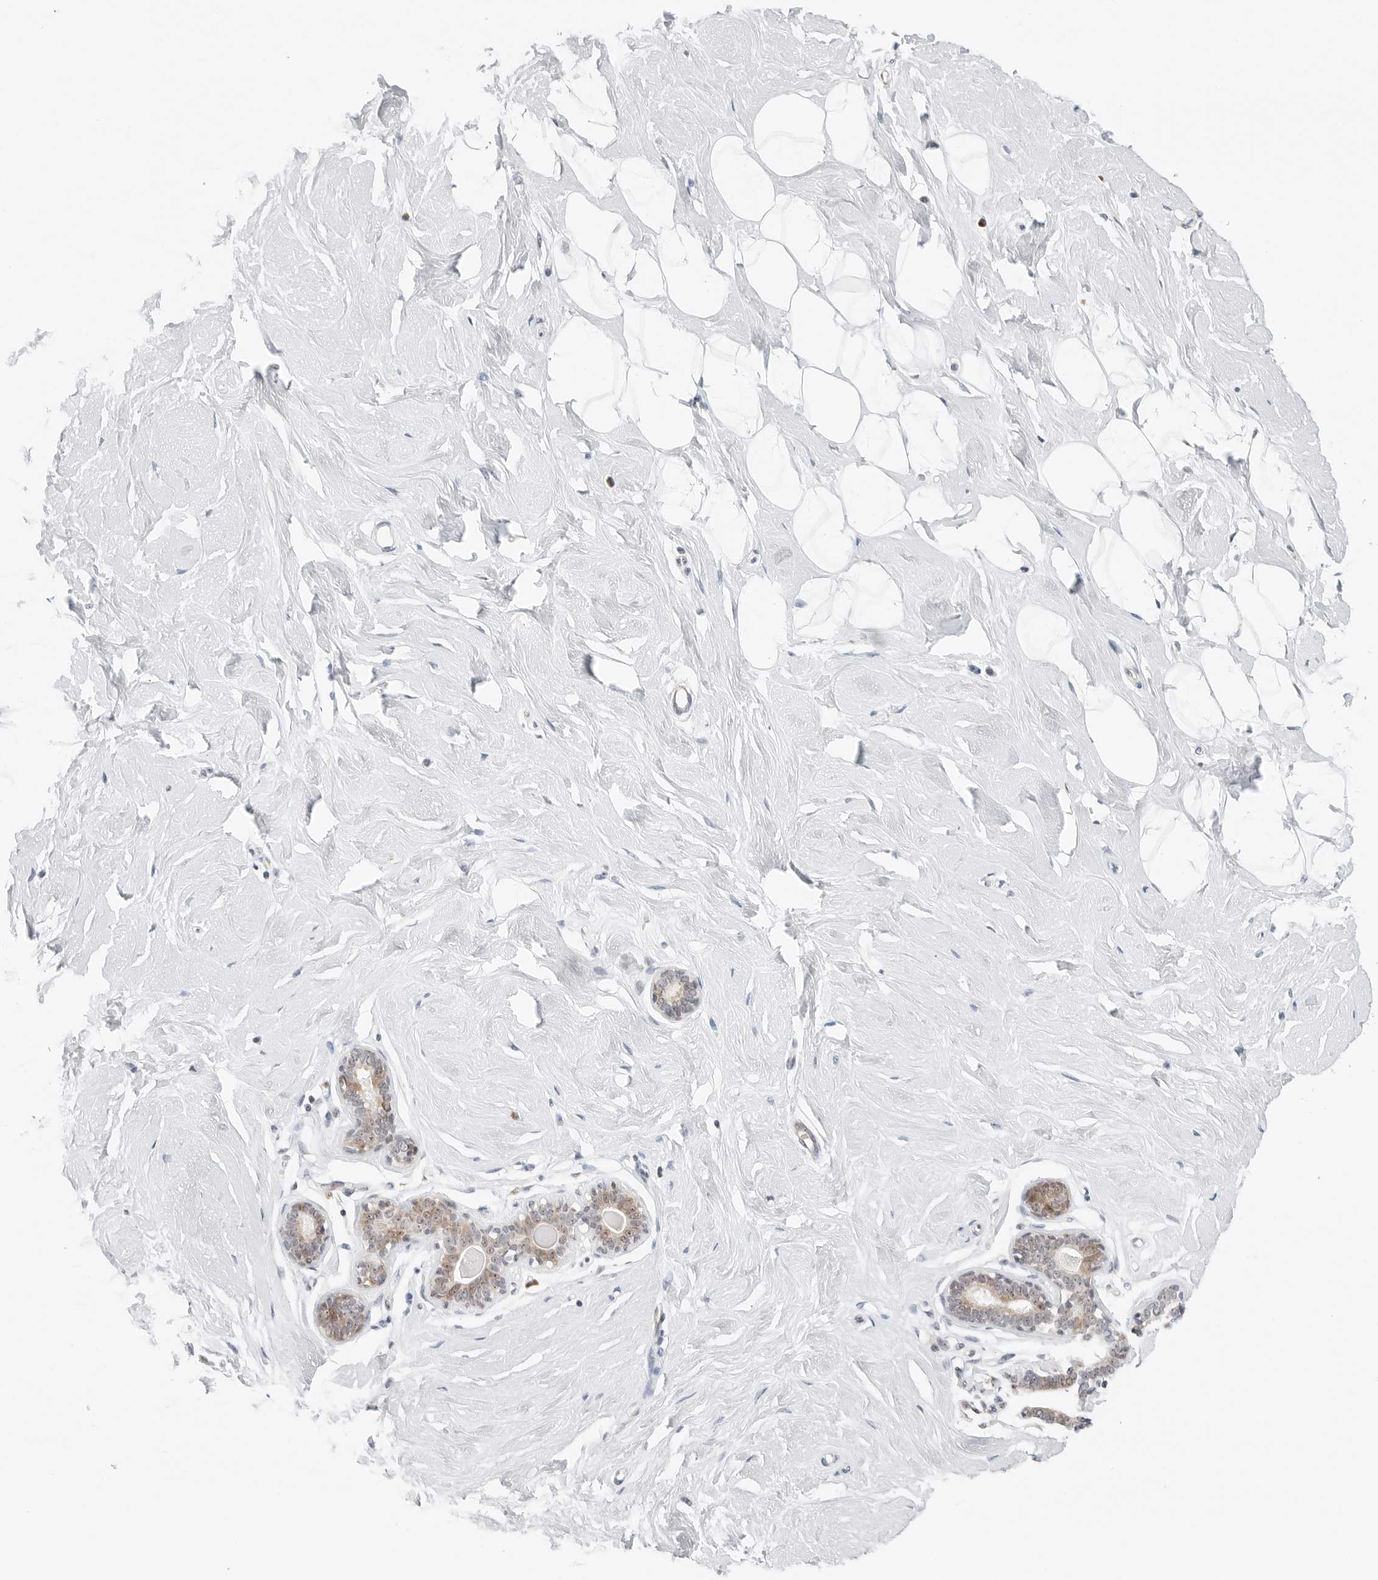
{"staining": {"intensity": "negative", "quantity": "none", "location": "none"}, "tissue": "breast", "cell_type": "Adipocytes", "image_type": "normal", "snomed": [{"axis": "morphology", "description": "Normal tissue, NOS"}, {"axis": "topography", "description": "Breast"}], "caption": "The micrograph shows no significant positivity in adipocytes of breast. (Brightfield microscopy of DAB (3,3'-diaminobenzidine) immunohistochemistry (IHC) at high magnification).", "gene": "RIMKLA", "patient": {"sex": "female", "age": 23}}